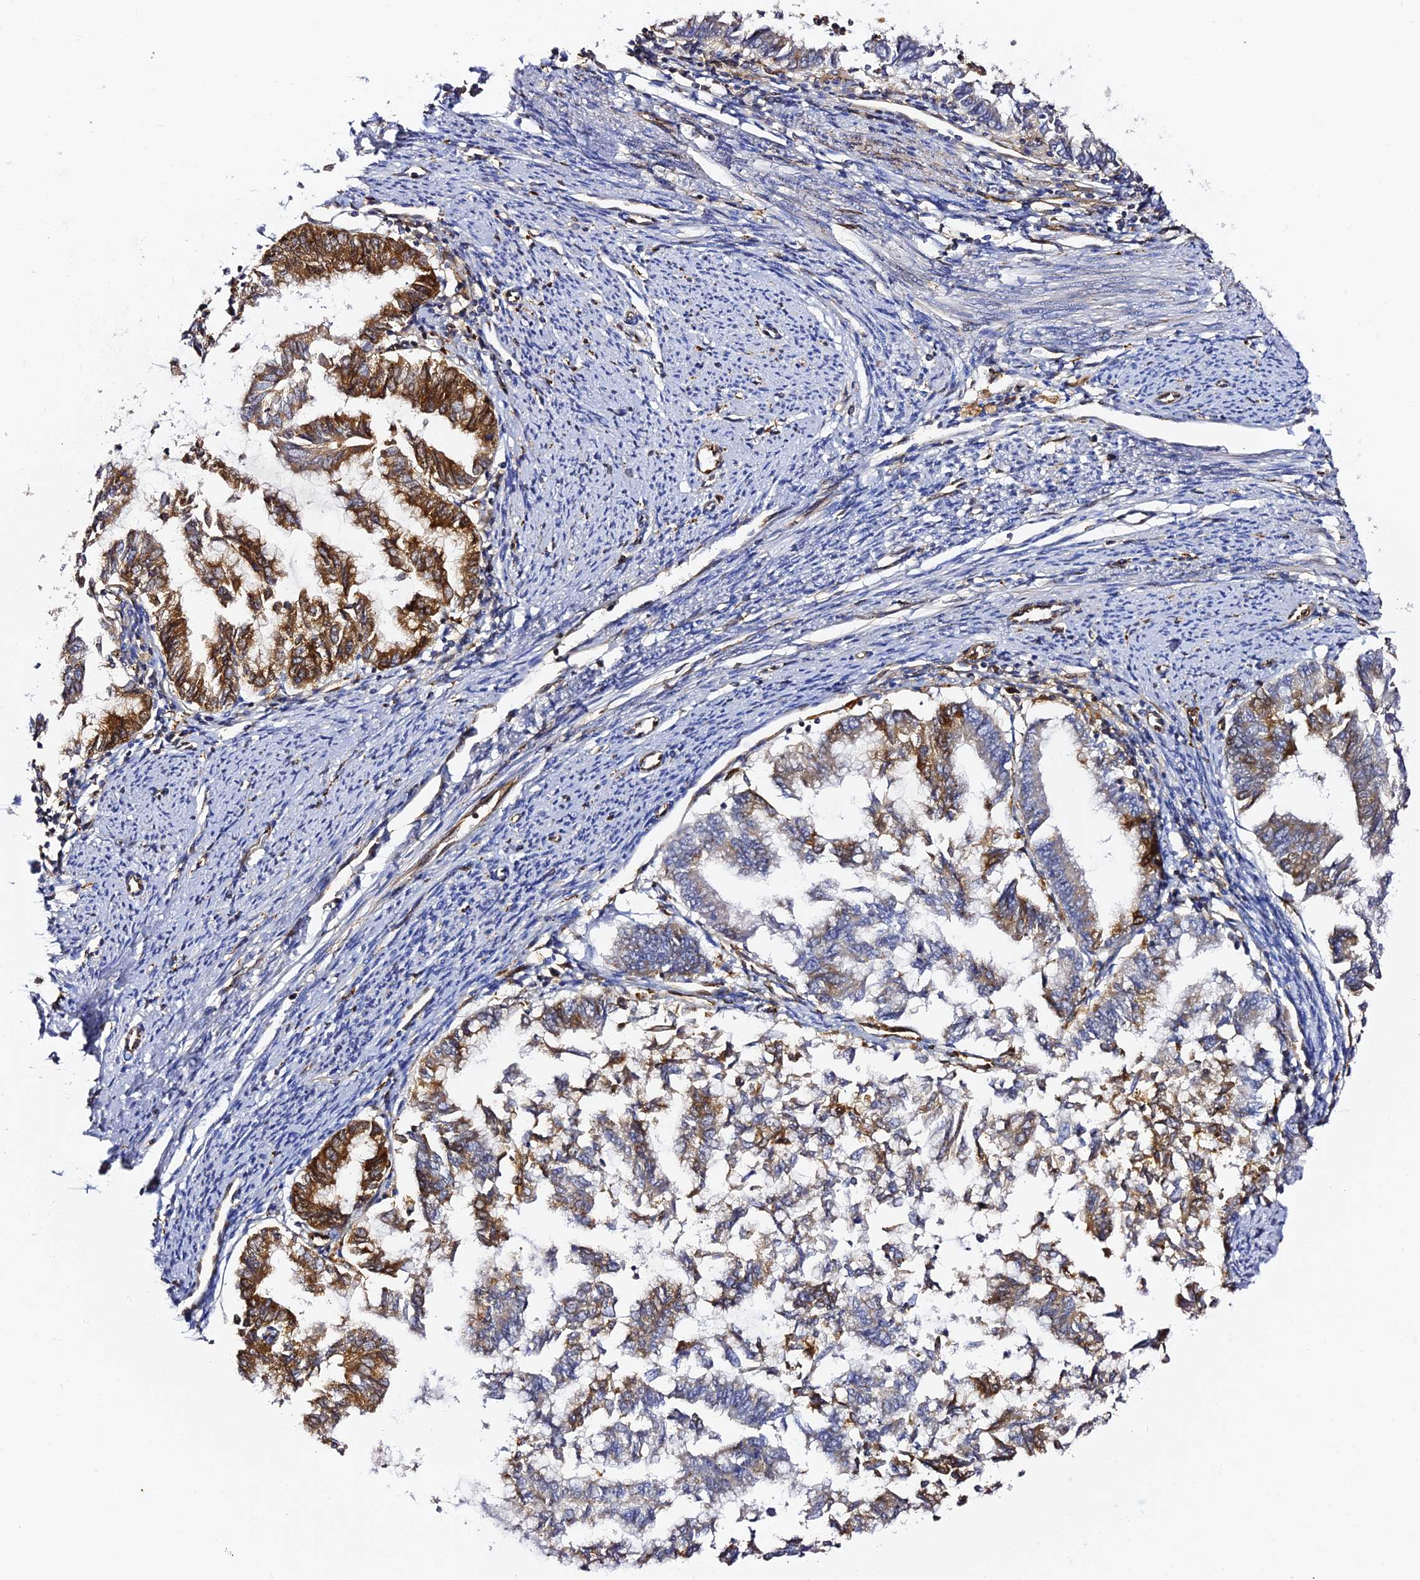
{"staining": {"intensity": "strong", "quantity": "25%-75%", "location": "cytoplasmic/membranous"}, "tissue": "endometrial cancer", "cell_type": "Tumor cells", "image_type": "cancer", "snomed": [{"axis": "morphology", "description": "Adenocarcinoma, NOS"}, {"axis": "topography", "description": "Endometrium"}], "caption": "An image showing strong cytoplasmic/membranous positivity in about 25%-75% of tumor cells in endometrial adenocarcinoma, as visualized by brown immunohistochemical staining.", "gene": "TRPV2", "patient": {"sex": "female", "age": 79}}